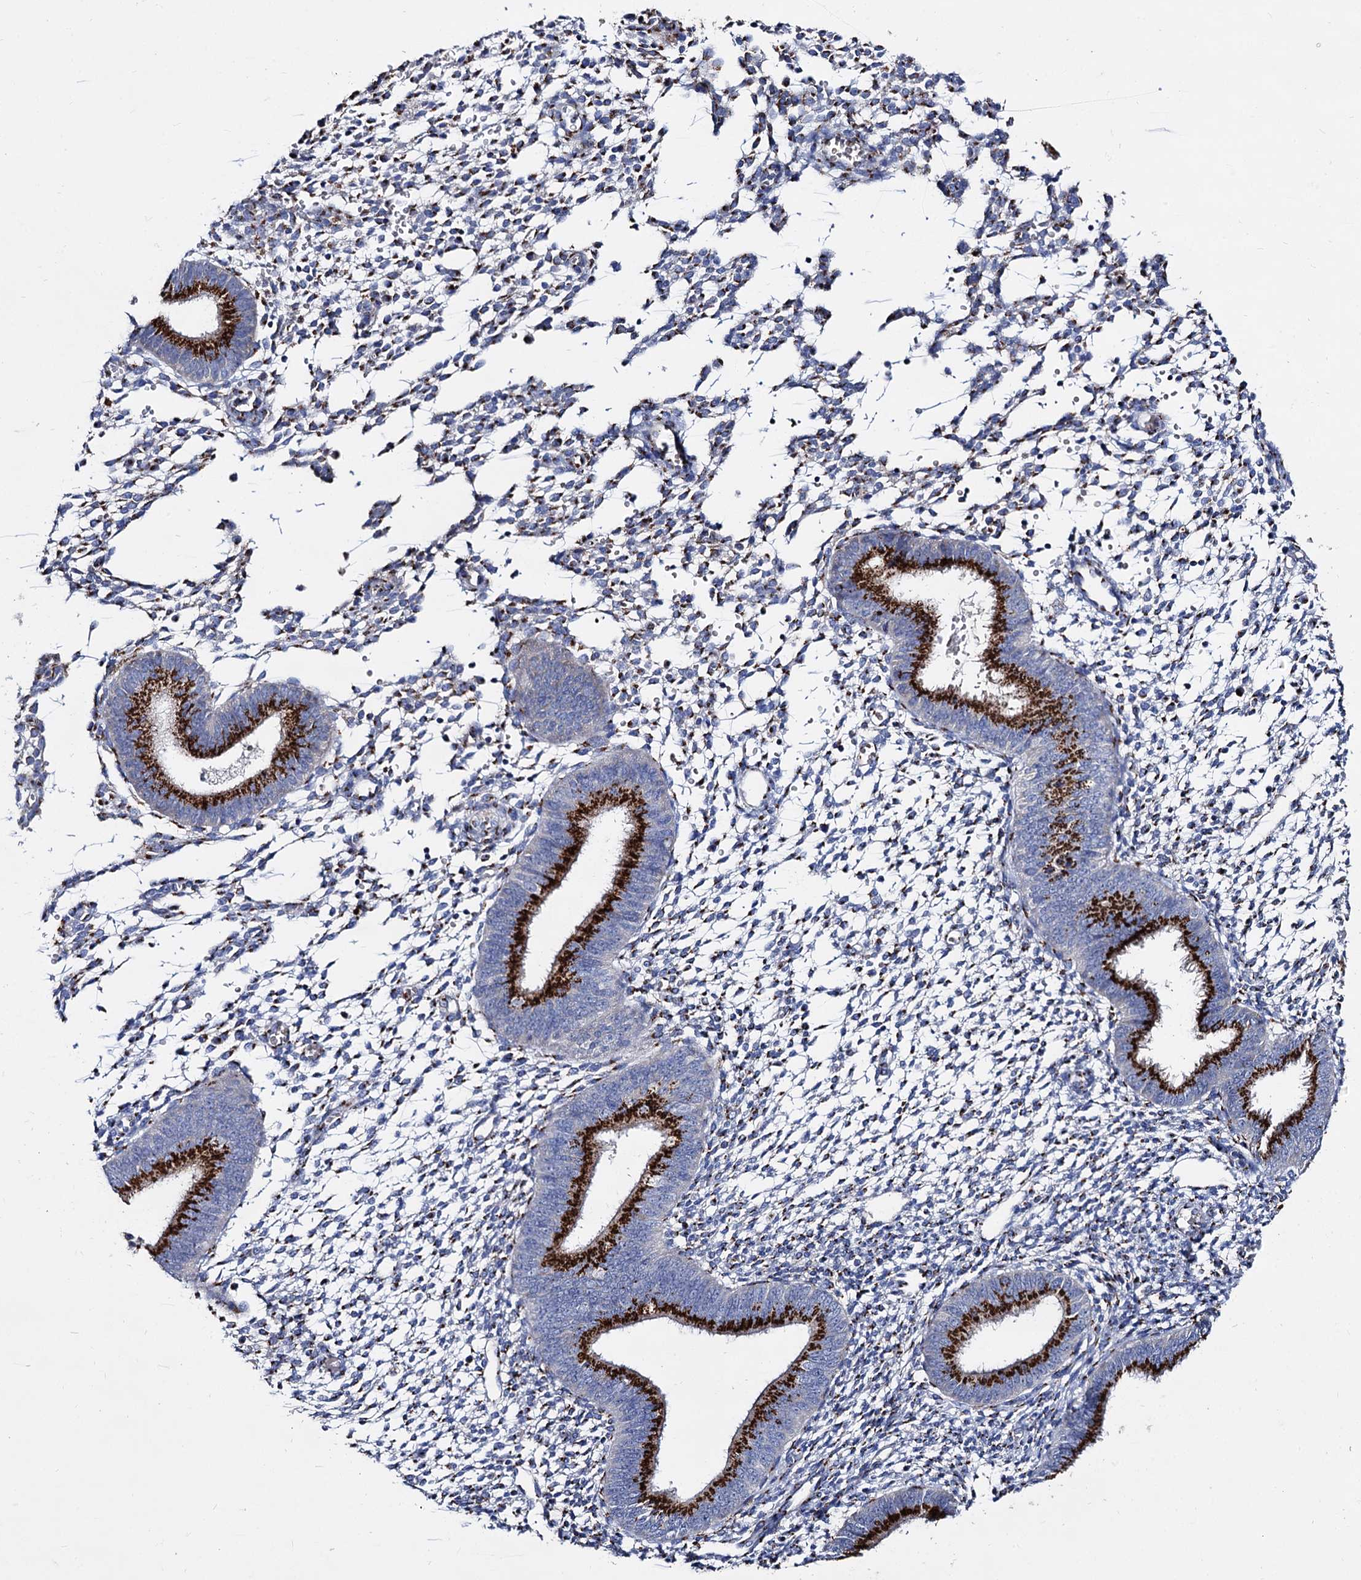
{"staining": {"intensity": "strong", "quantity": "<25%", "location": "cytoplasmic/membranous"}, "tissue": "endometrium", "cell_type": "Cells in endometrial stroma", "image_type": "normal", "snomed": [{"axis": "morphology", "description": "Normal tissue, NOS"}, {"axis": "topography", "description": "Uterus"}, {"axis": "topography", "description": "Endometrium"}], "caption": "The histopathology image exhibits immunohistochemical staining of benign endometrium. There is strong cytoplasmic/membranous positivity is present in about <25% of cells in endometrial stroma. (Brightfield microscopy of DAB IHC at high magnification).", "gene": "TM9SF3", "patient": {"sex": "female", "age": 48}}